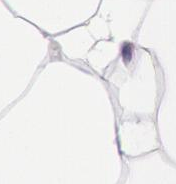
{"staining": {"intensity": "negative", "quantity": "none", "location": "none"}, "tissue": "adipose tissue", "cell_type": "Adipocytes", "image_type": "normal", "snomed": [{"axis": "morphology", "description": "Normal tissue, NOS"}, {"axis": "morphology", "description": "Duct carcinoma"}, {"axis": "topography", "description": "Breast"}, {"axis": "topography", "description": "Adipose tissue"}], "caption": "Photomicrograph shows no significant protein positivity in adipocytes of unremarkable adipose tissue. (IHC, brightfield microscopy, high magnification).", "gene": "MYO5A", "patient": {"sex": "female", "age": 37}}